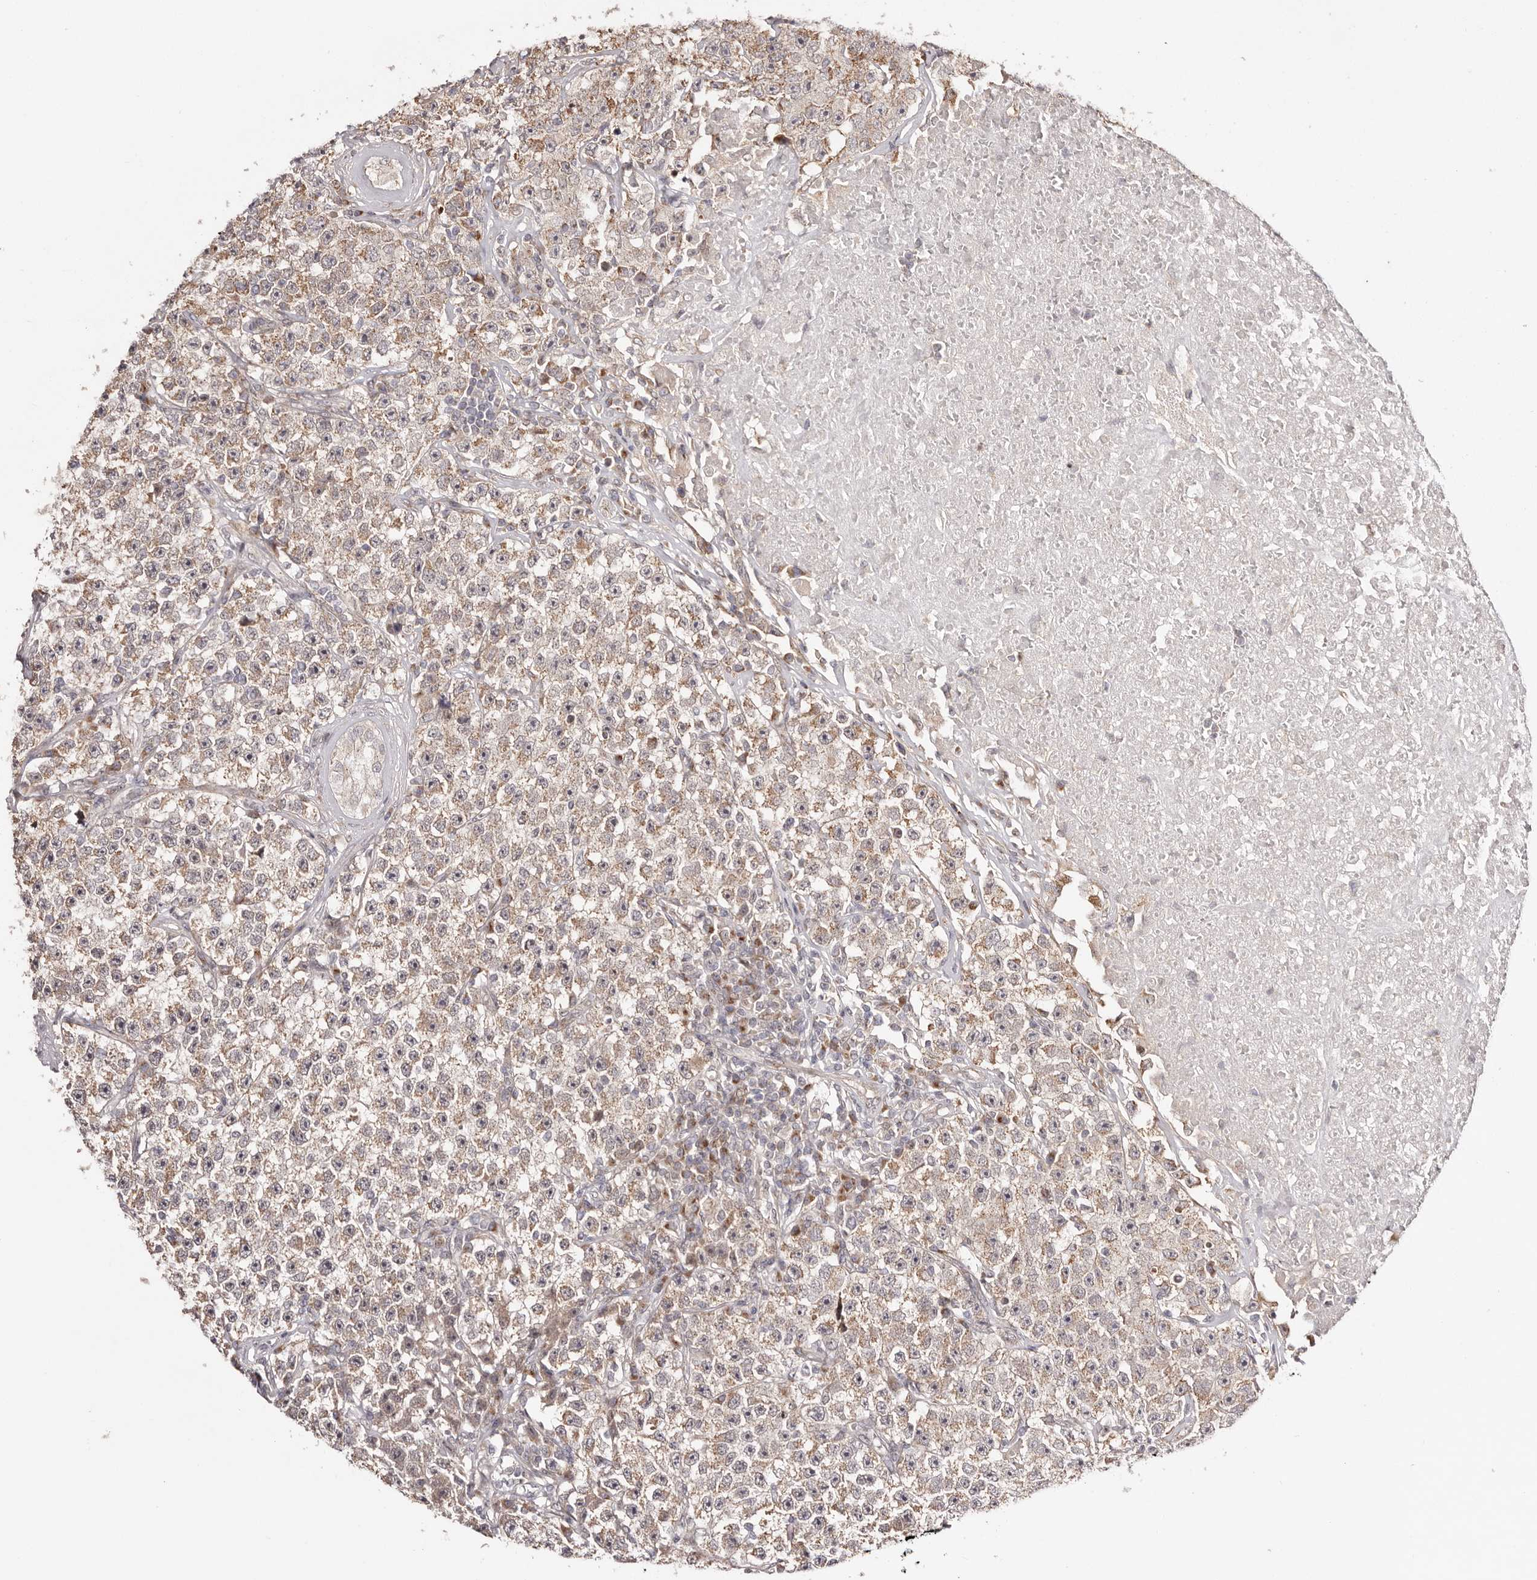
{"staining": {"intensity": "weak", "quantity": ">75%", "location": "cytoplasmic/membranous"}, "tissue": "testis cancer", "cell_type": "Tumor cells", "image_type": "cancer", "snomed": [{"axis": "morphology", "description": "Seminoma, NOS"}, {"axis": "topography", "description": "Testis"}], "caption": "This photomicrograph shows IHC staining of human seminoma (testis), with low weak cytoplasmic/membranous positivity in approximately >75% of tumor cells.", "gene": "EGR3", "patient": {"sex": "male", "age": 22}}